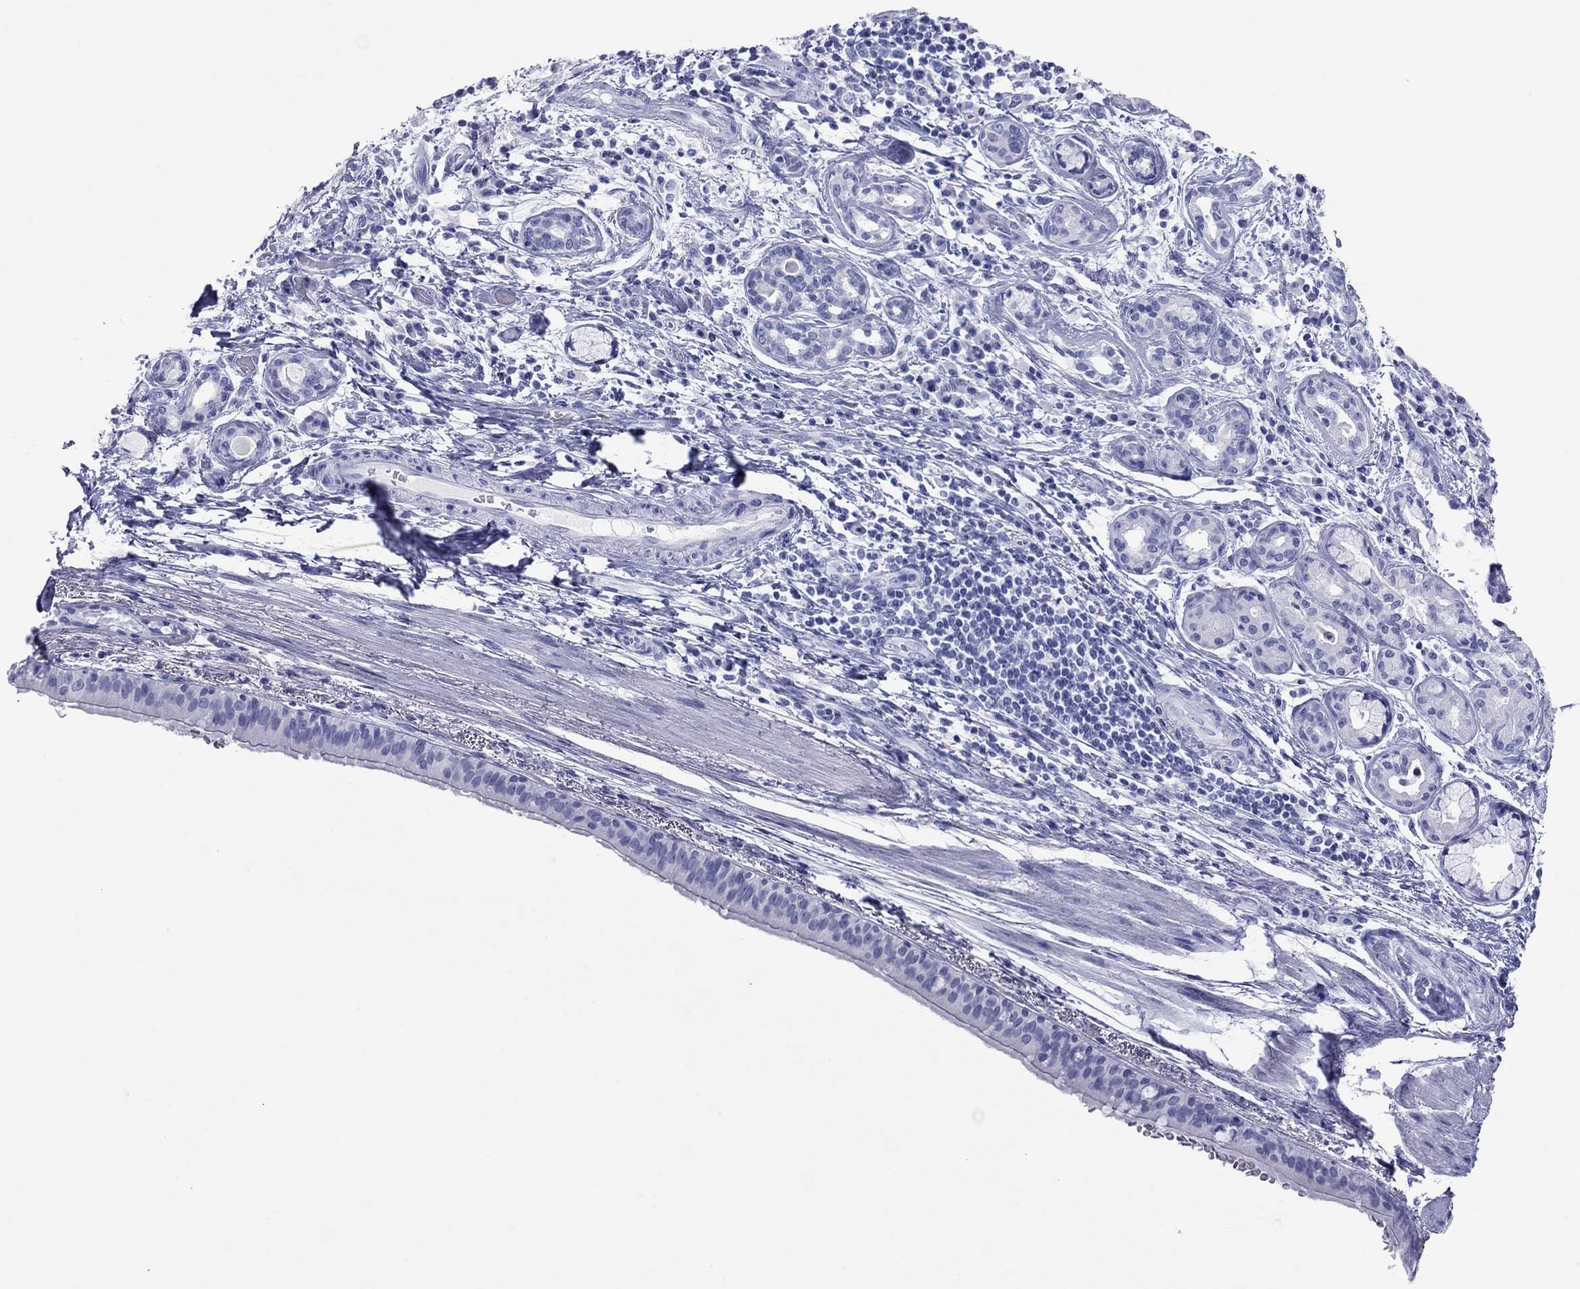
{"staining": {"intensity": "negative", "quantity": "none", "location": "none"}, "tissue": "bronchus", "cell_type": "Respiratory epithelial cells", "image_type": "normal", "snomed": [{"axis": "morphology", "description": "Normal tissue, NOS"}, {"axis": "morphology", "description": "Squamous cell carcinoma, NOS"}, {"axis": "topography", "description": "Bronchus"}, {"axis": "topography", "description": "Lung"}], "caption": "Respiratory epithelial cells are negative for brown protein staining in unremarkable bronchus. Brightfield microscopy of immunohistochemistry (IHC) stained with DAB (3,3'-diaminobenzidine) (brown) and hematoxylin (blue), captured at high magnification.", "gene": "ATP4A", "patient": {"sex": "male", "age": 69}}